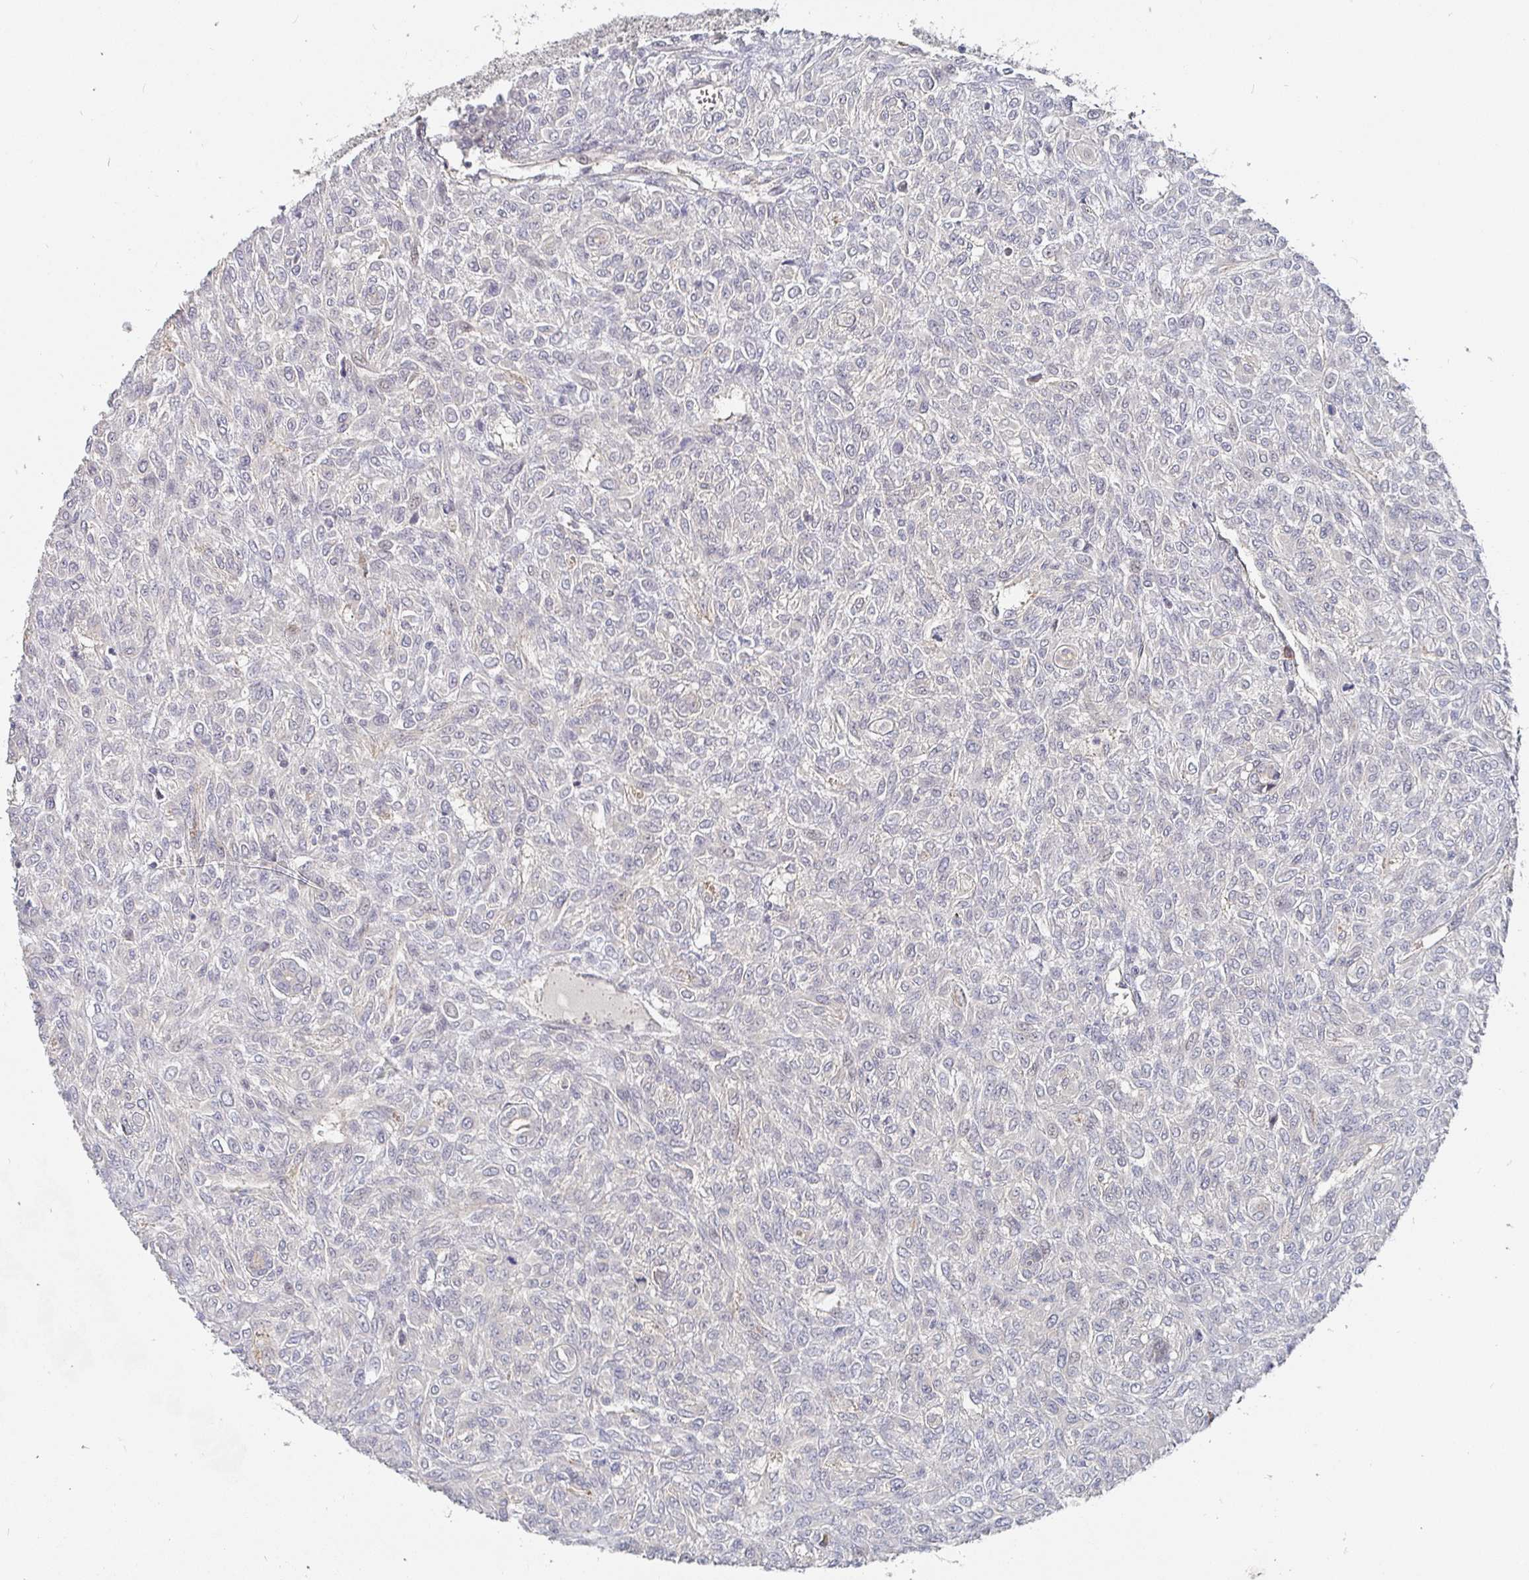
{"staining": {"intensity": "negative", "quantity": "none", "location": "none"}, "tissue": "renal cancer", "cell_type": "Tumor cells", "image_type": "cancer", "snomed": [{"axis": "morphology", "description": "Adenocarcinoma, NOS"}, {"axis": "topography", "description": "Kidney"}], "caption": "Immunohistochemical staining of human renal cancer (adenocarcinoma) shows no significant staining in tumor cells.", "gene": "MEIS1", "patient": {"sex": "male", "age": 58}}